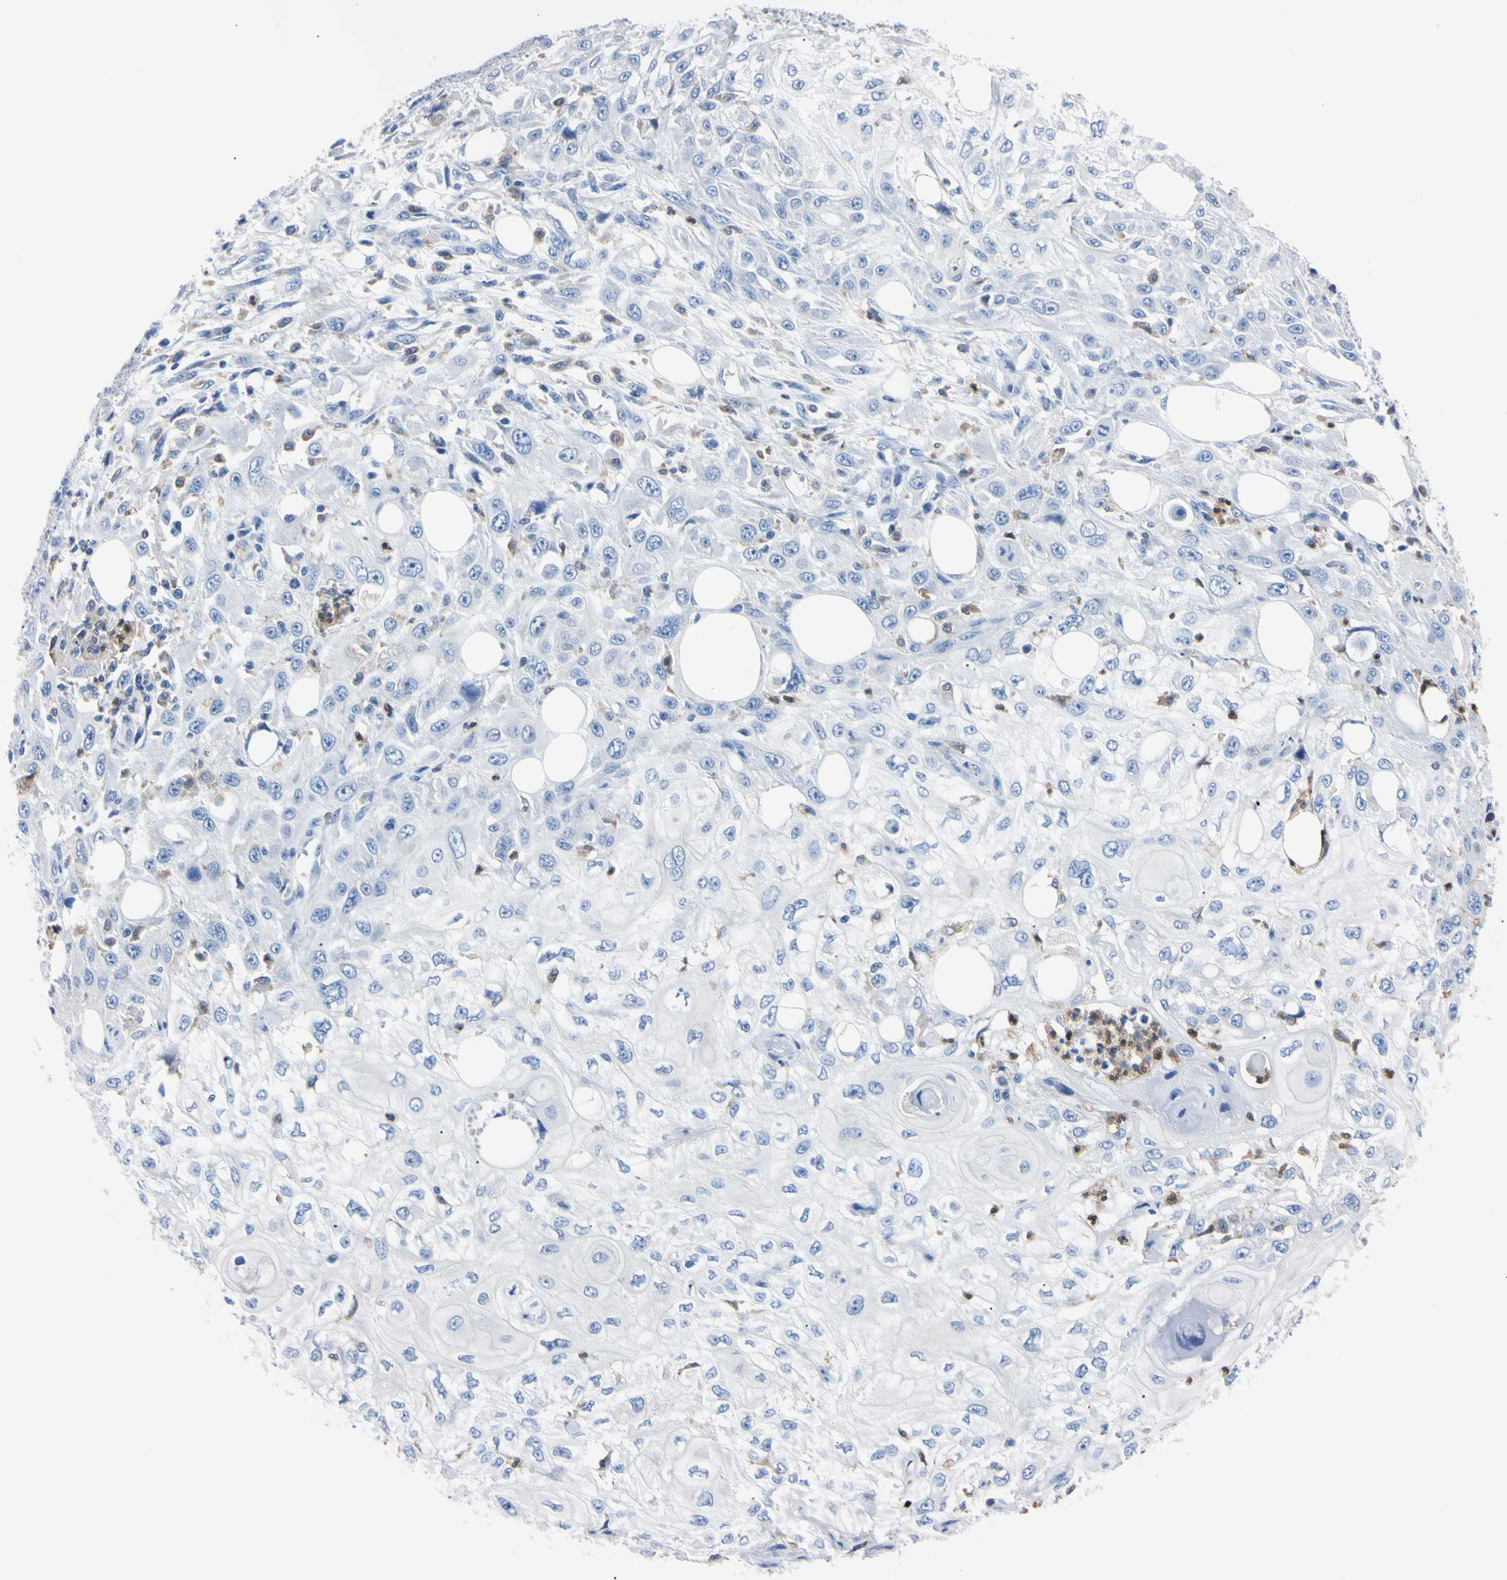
{"staining": {"intensity": "negative", "quantity": "none", "location": "none"}, "tissue": "skin cancer", "cell_type": "Tumor cells", "image_type": "cancer", "snomed": [{"axis": "morphology", "description": "Squamous cell carcinoma, NOS"}, {"axis": "topography", "description": "Skin"}], "caption": "This is an immunohistochemistry (IHC) micrograph of human skin cancer. There is no expression in tumor cells.", "gene": "NCF4", "patient": {"sex": "male", "age": 75}}